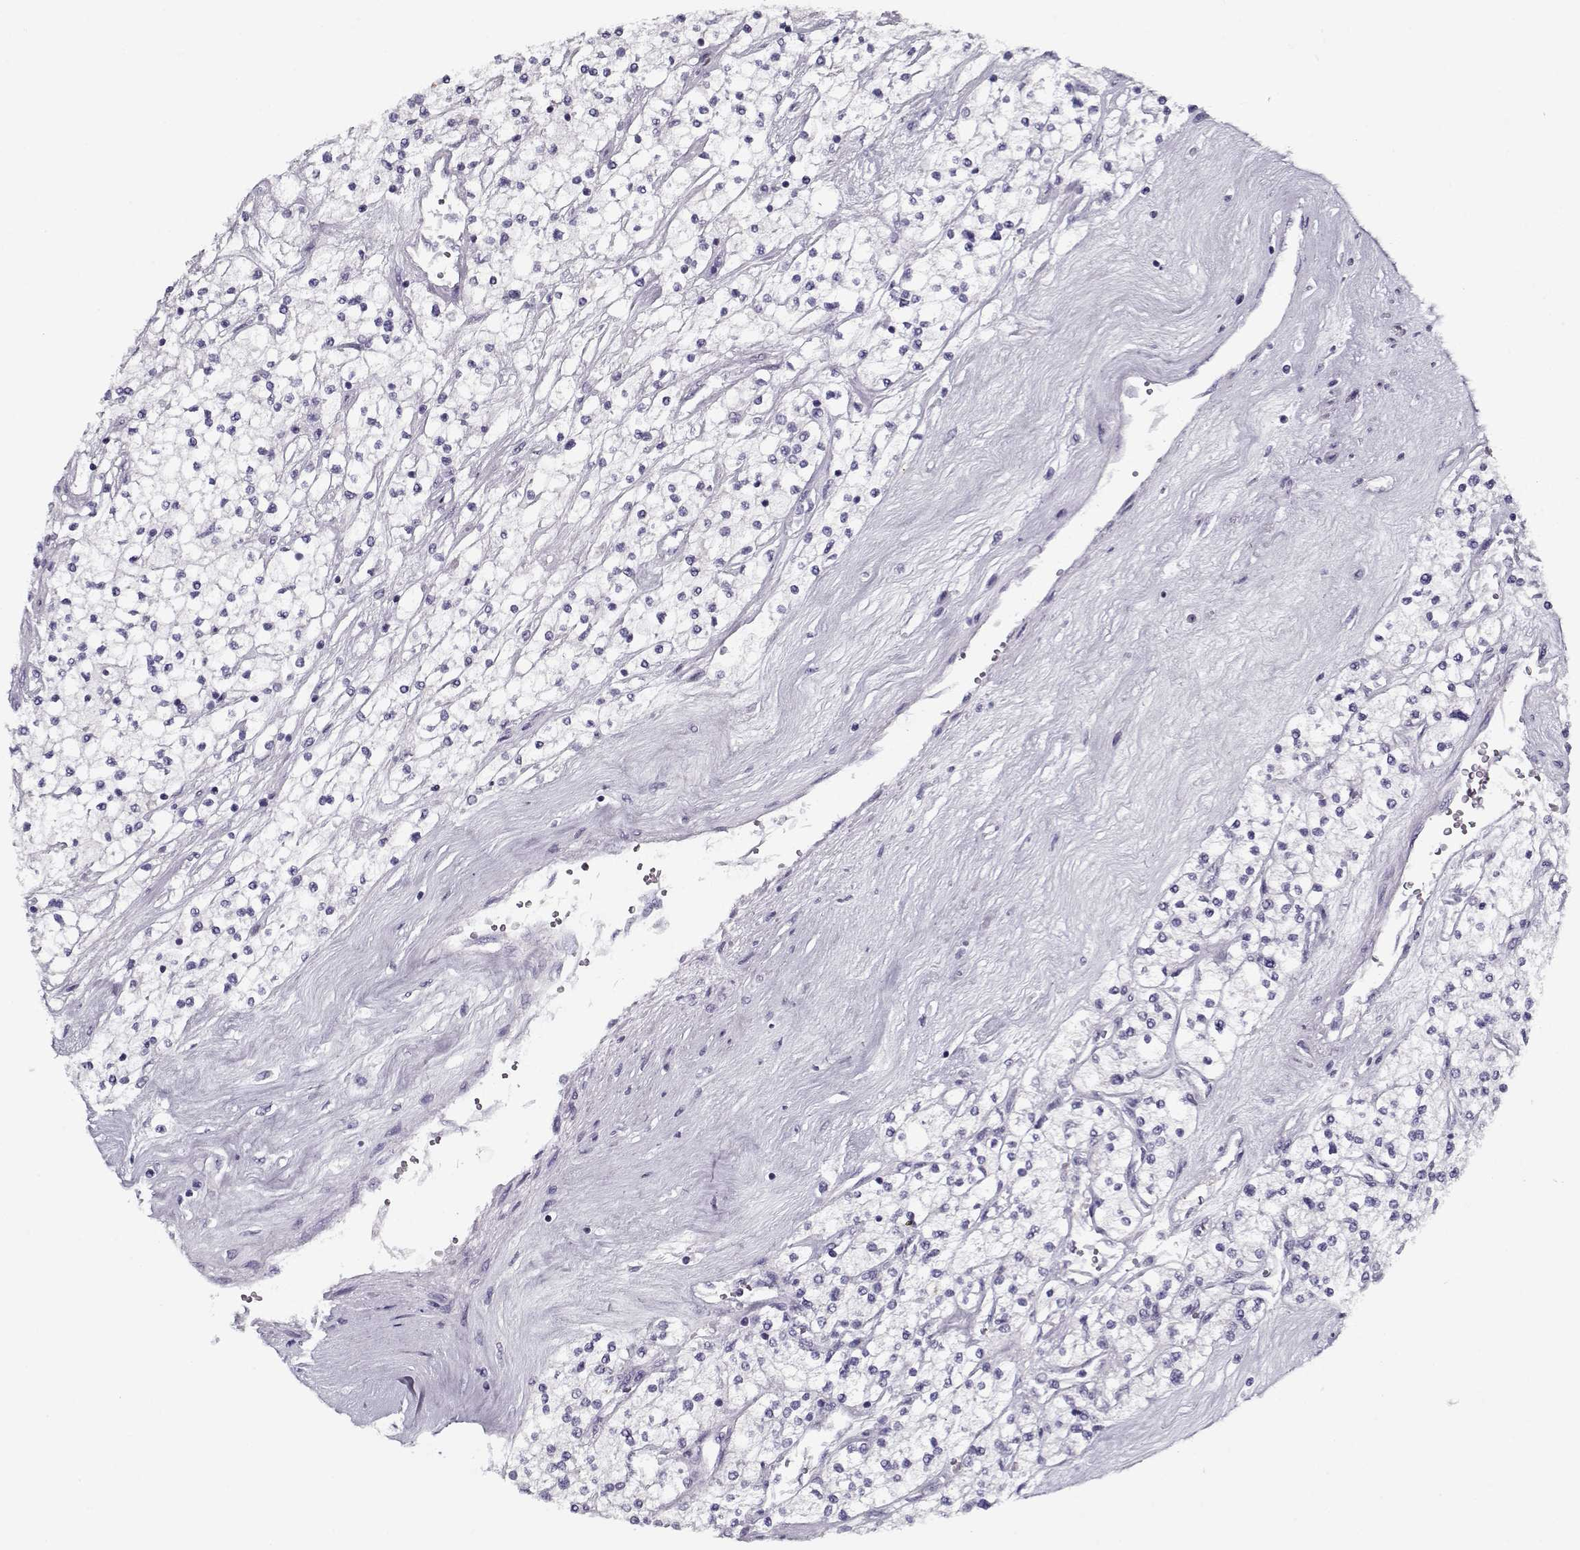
{"staining": {"intensity": "negative", "quantity": "none", "location": "none"}, "tissue": "renal cancer", "cell_type": "Tumor cells", "image_type": "cancer", "snomed": [{"axis": "morphology", "description": "Adenocarcinoma, NOS"}, {"axis": "topography", "description": "Kidney"}], "caption": "This is an IHC photomicrograph of human renal cancer. There is no expression in tumor cells.", "gene": "CCDC136", "patient": {"sex": "male", "age": 80}}